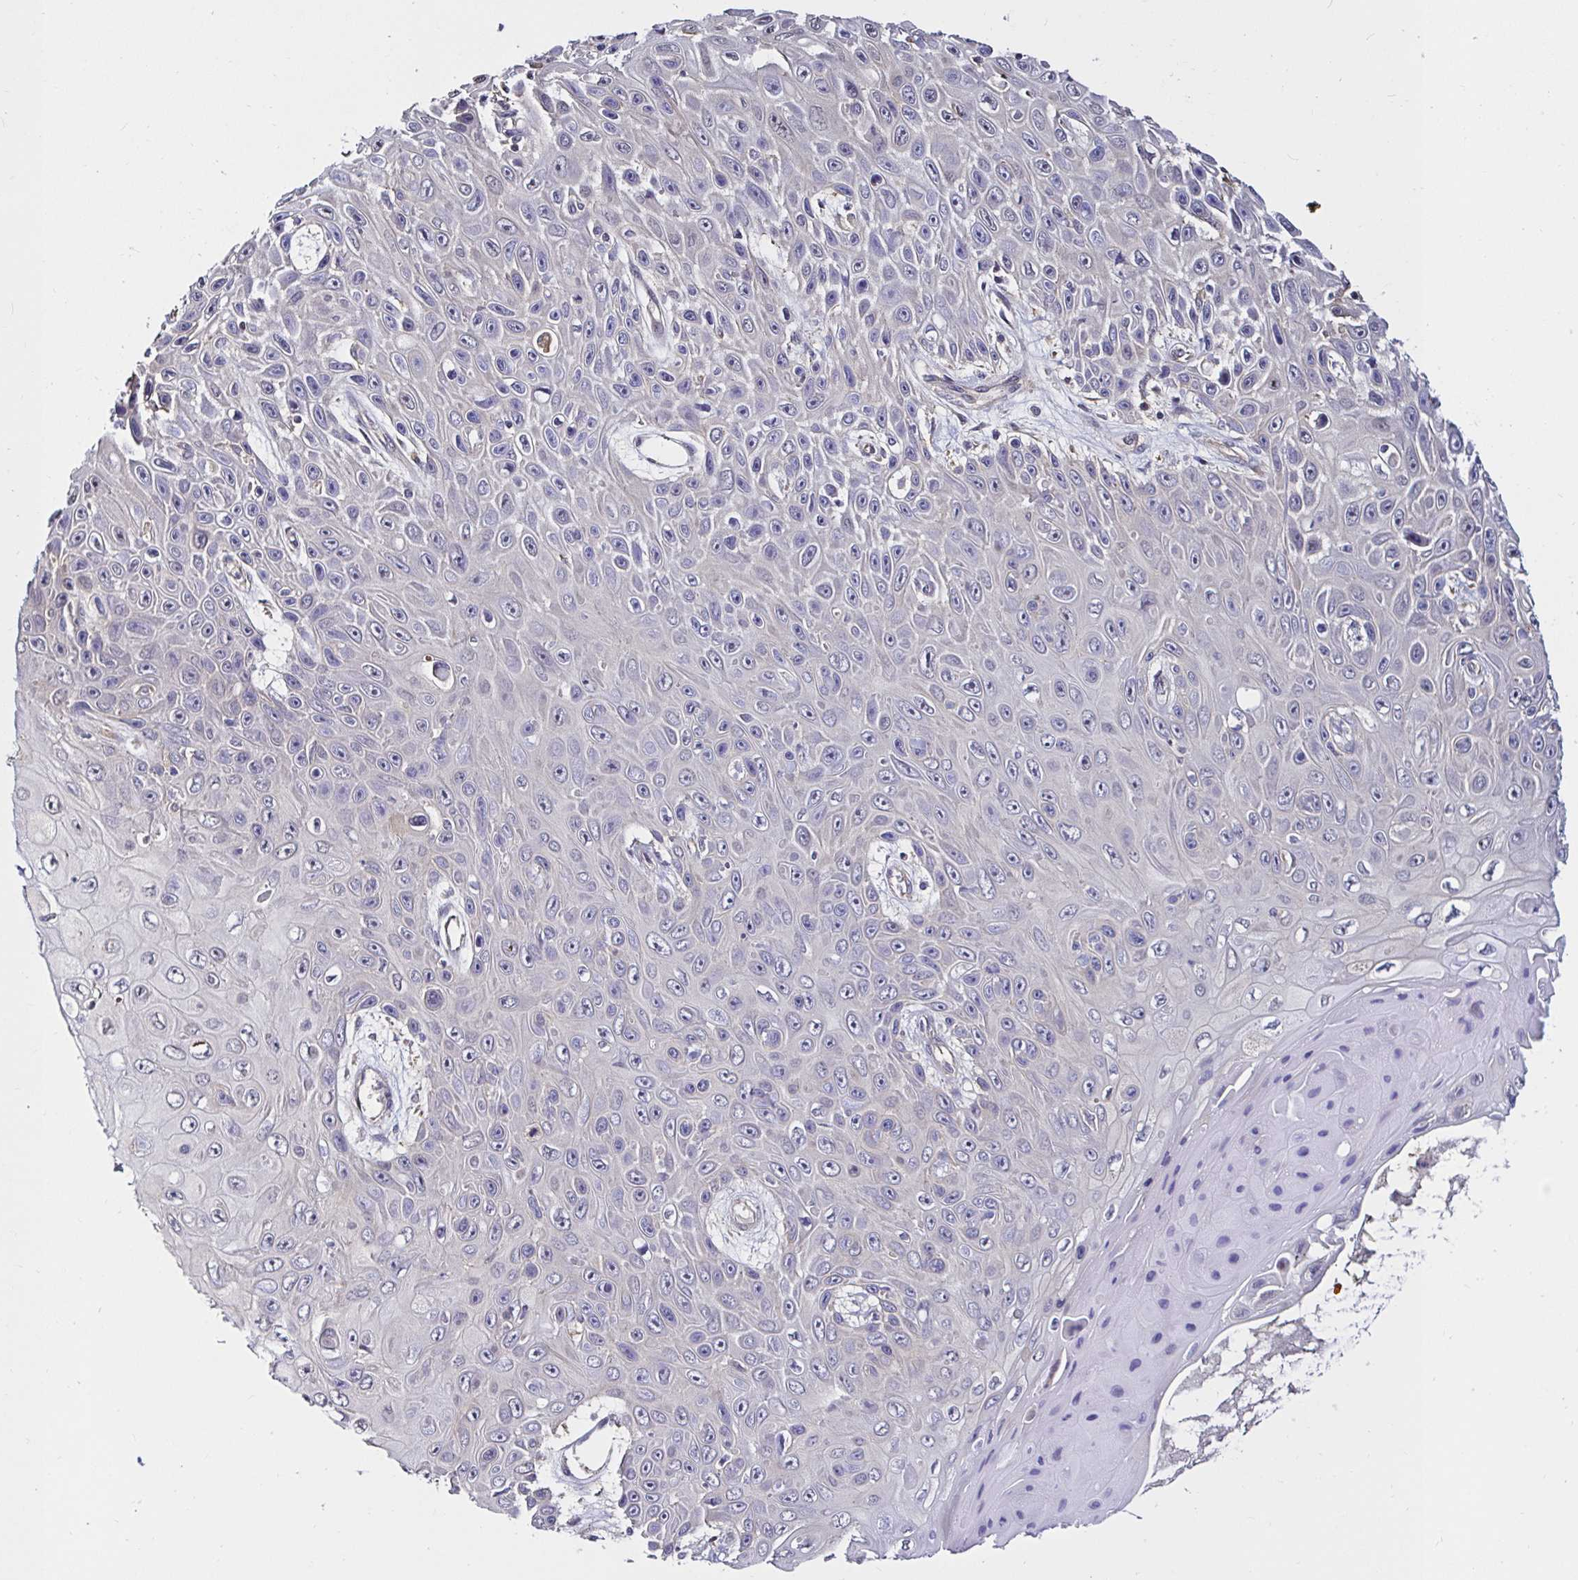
{"staining": {"intensity": "negative", "quantity": "none", "location": "none"}, "tissue": "skin cancer", "cell_type": "Tumor cells", "image_type": "cancer", "snomed": [{"axis": "morphology", "description": "Squamous cell carcinoma, NOS"}, {"axis": "topography", "description": "Skin"}], "caption": "Human skin cancer stained for a protein using immunohistochemistry (IHC) shows no expression in tumor cells.", "gene": "RSRP1", "patient": {"sex": "male", "age": 82}}